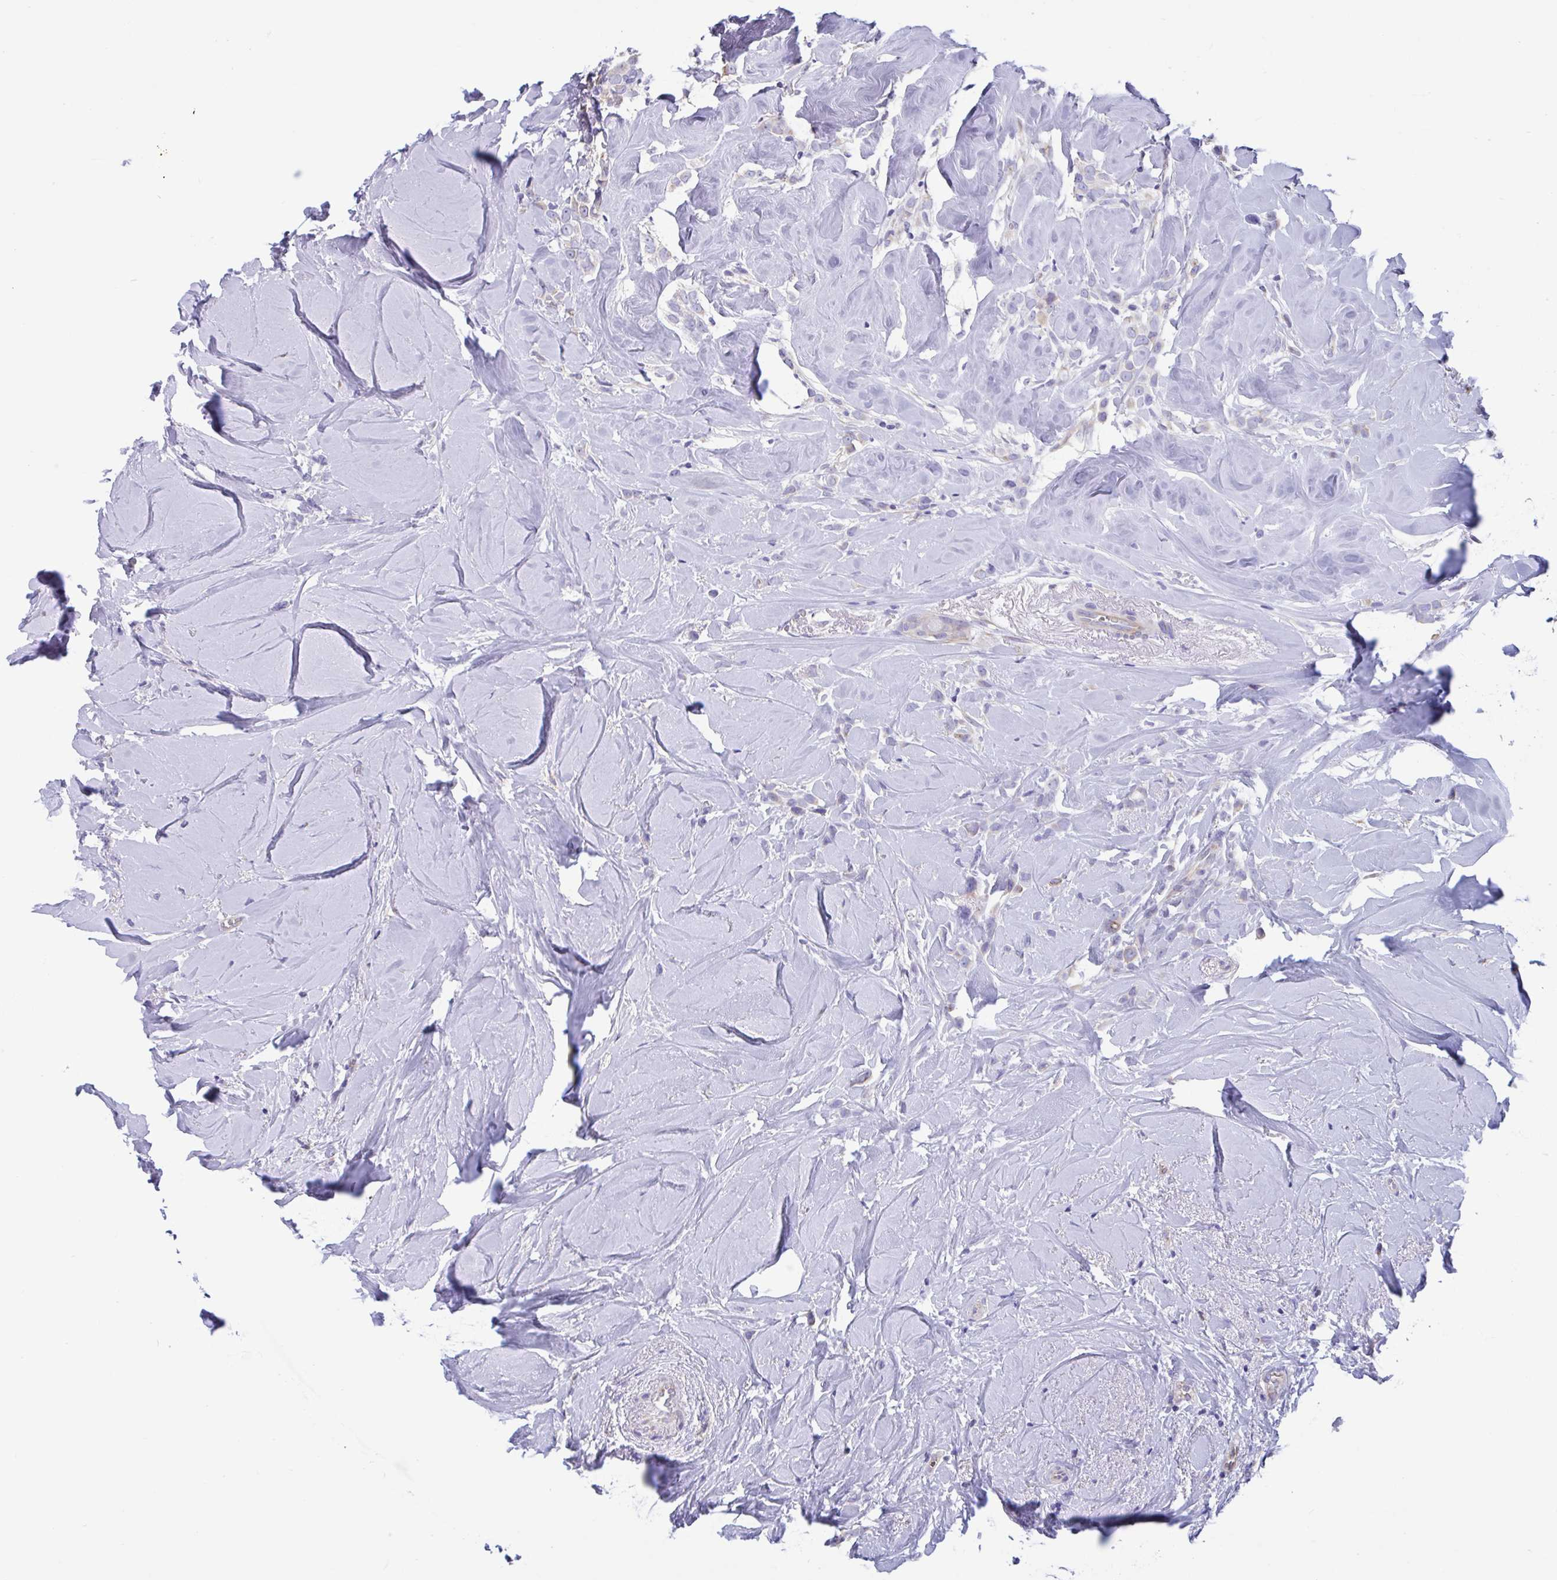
{"staining": {"intensity": "negative", "quantity": "none", "location": "none"}, "tissue": "breast cancer", "cell_type": "Tumor cells", "image_type": "cancer", "snomed": [{"axis": "morphology", "description": "Duct carcinoma"}, {"axis": "topography", "description": "Breast"}], "caption": "The histopathology image reveals no staining of tumor cells in infiltrating ductal carcinoma (breast).", "gene": "RPL22L1", "patient": {"sex": "female", "age": 80}}